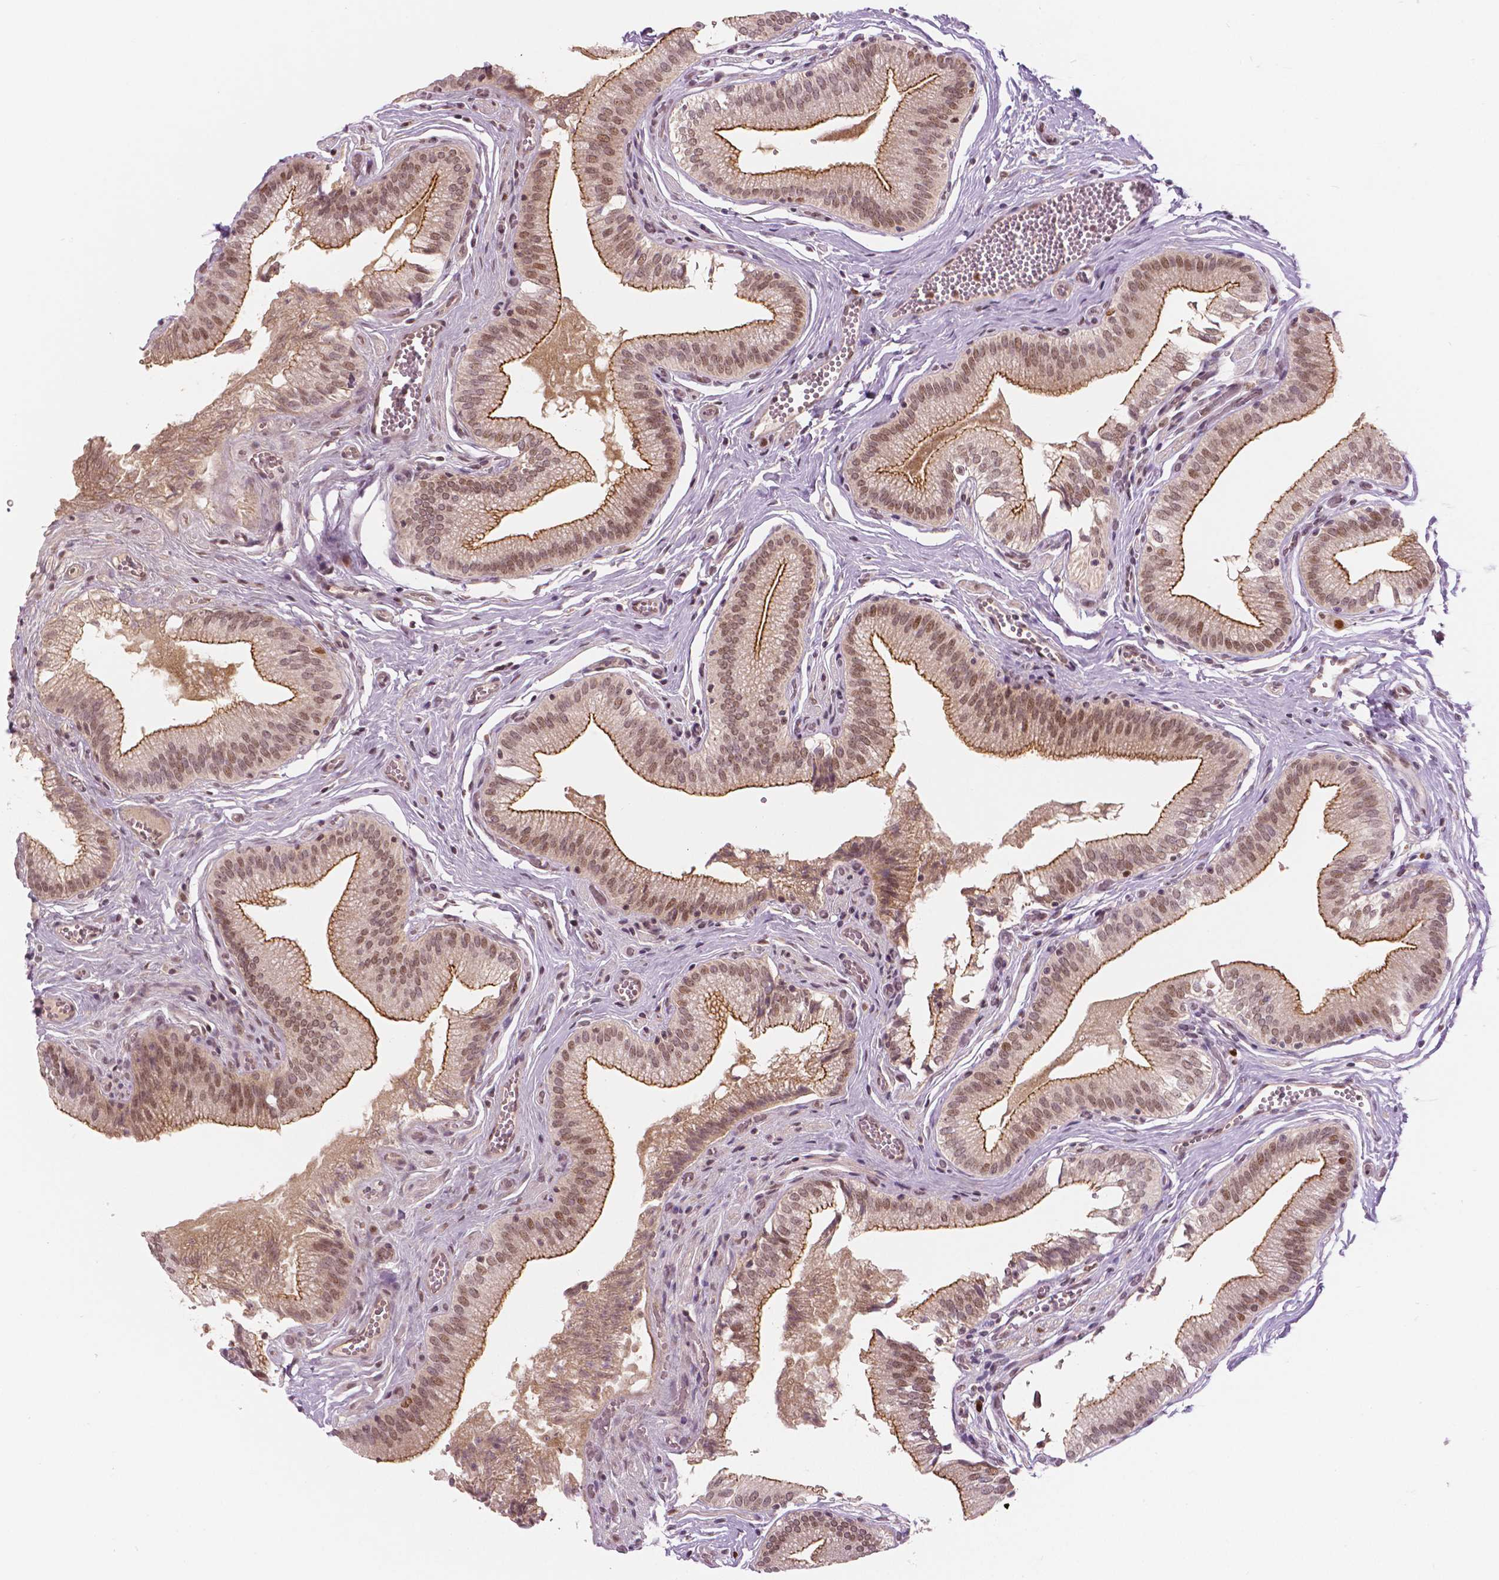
{"staining": {"intensity": "strong", "quantity": ">75%", "location": "cytoplasmic/membranous,nuclear"}, "tissue": "gallbladder", "cell_type": "Glandular cells", "image_type": "normal", "snomed": [{"axis": "morphology", "description": "Normal tissue, NOS"}, {"axis": "topography", "description": "Gallbladder"}, {"axis": "topography", "description": "Peripheral nerve tissue"}], "caption": "Immunohistochemistry (IHC) of normal human gallbladder shows high levels of strong cytoplasmic/membranous,nuclear positivity in approximately >75% of glandular cells.", "gene": "NSD2", "patient": {"sex": "male", "age": 17}}